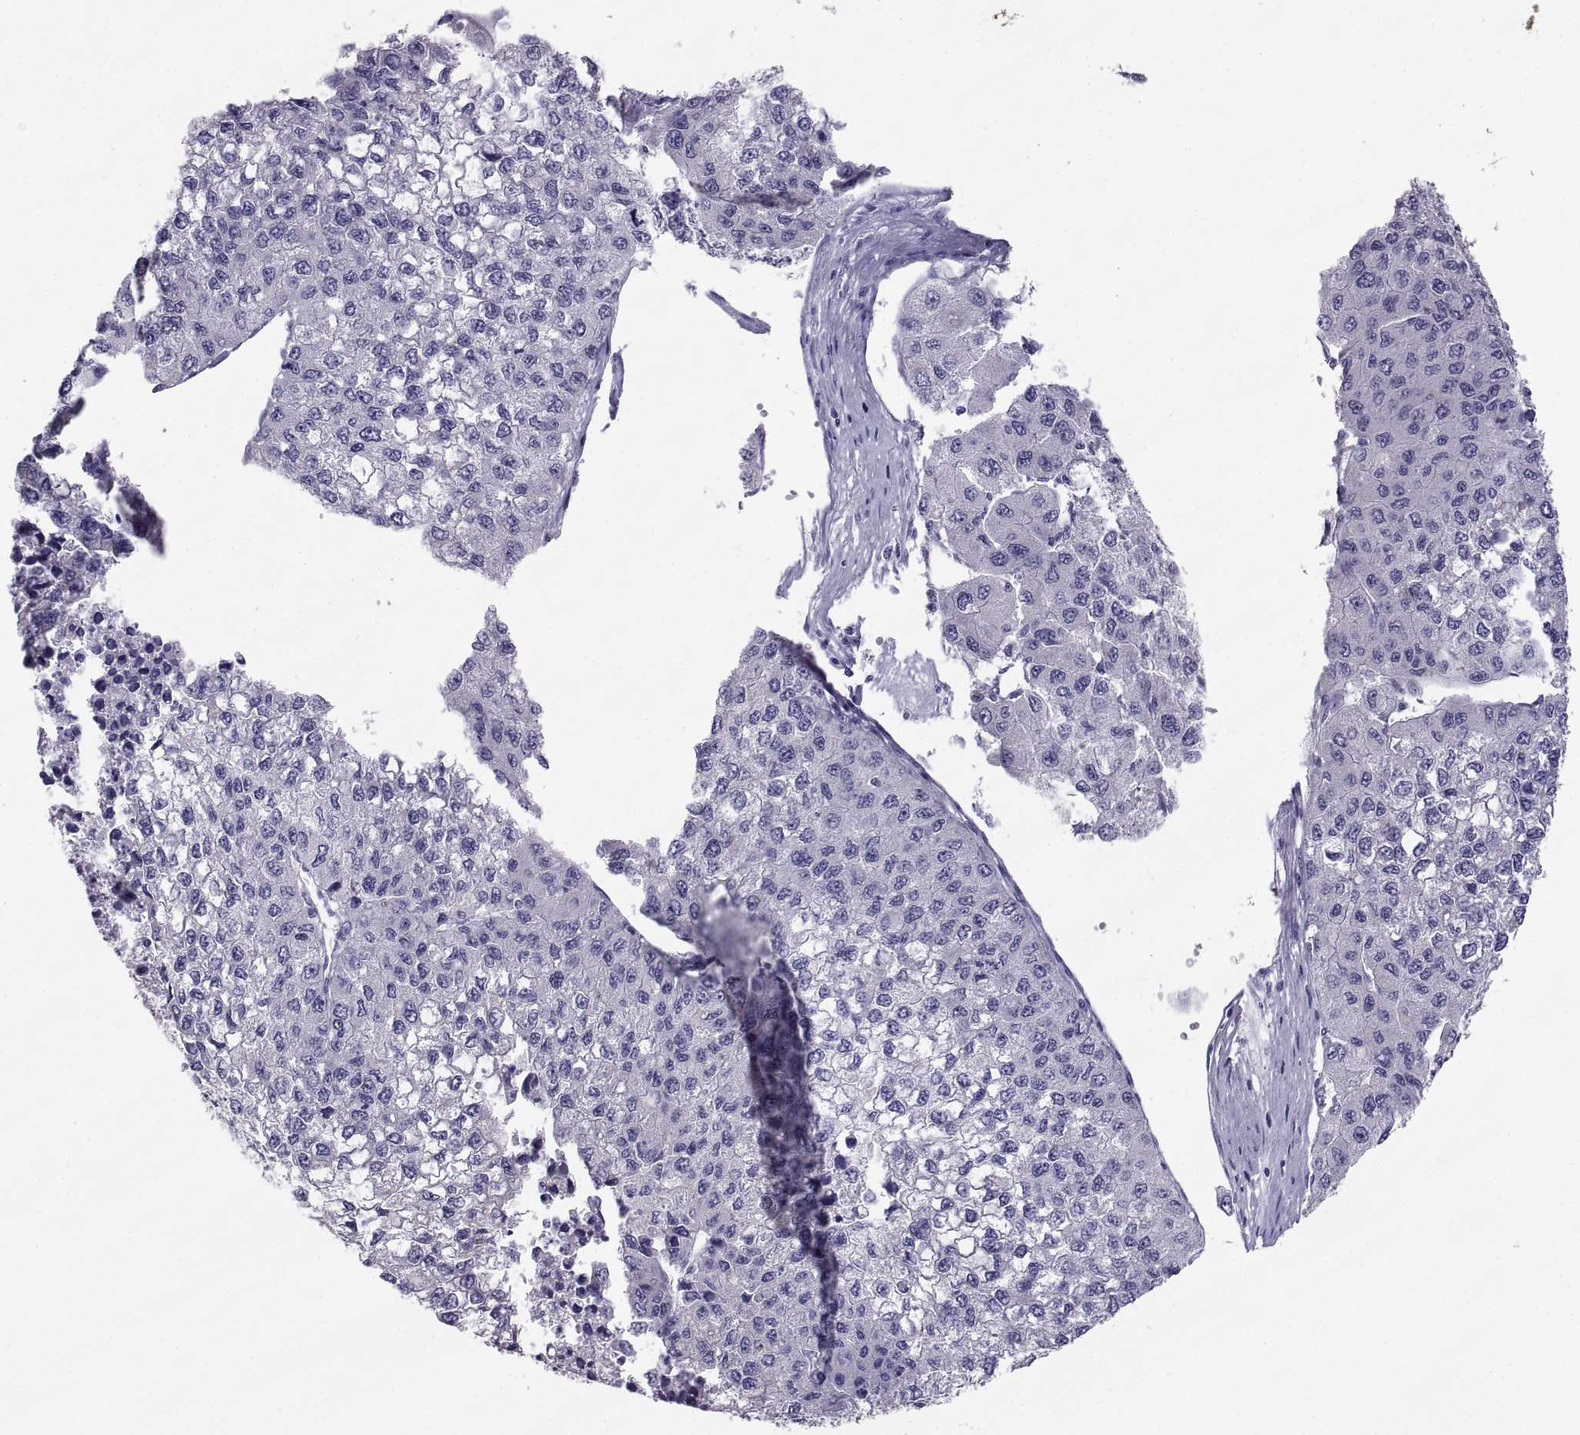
{"staining": {"intensity": "negative", "quantity": "none", "location": "none"}, "tissue": "liver cancer", "cell_type": "Tumor cells", "image_type": "cancer", "snomed": [{"axis": "morphology", "description": "Carcinoma, Hepatocellular, NOS"}, {"axis": "topography", "description": "Liver"}], "caption": "Tumor cells show no significant protein staining in hepatocellular carcinoma (liver). (DAB immunohistochemistry visualized using brightfield microscopy, high magnification).", "gene": "IGSF1", "patient": {"sex": "female", "age": 66}}